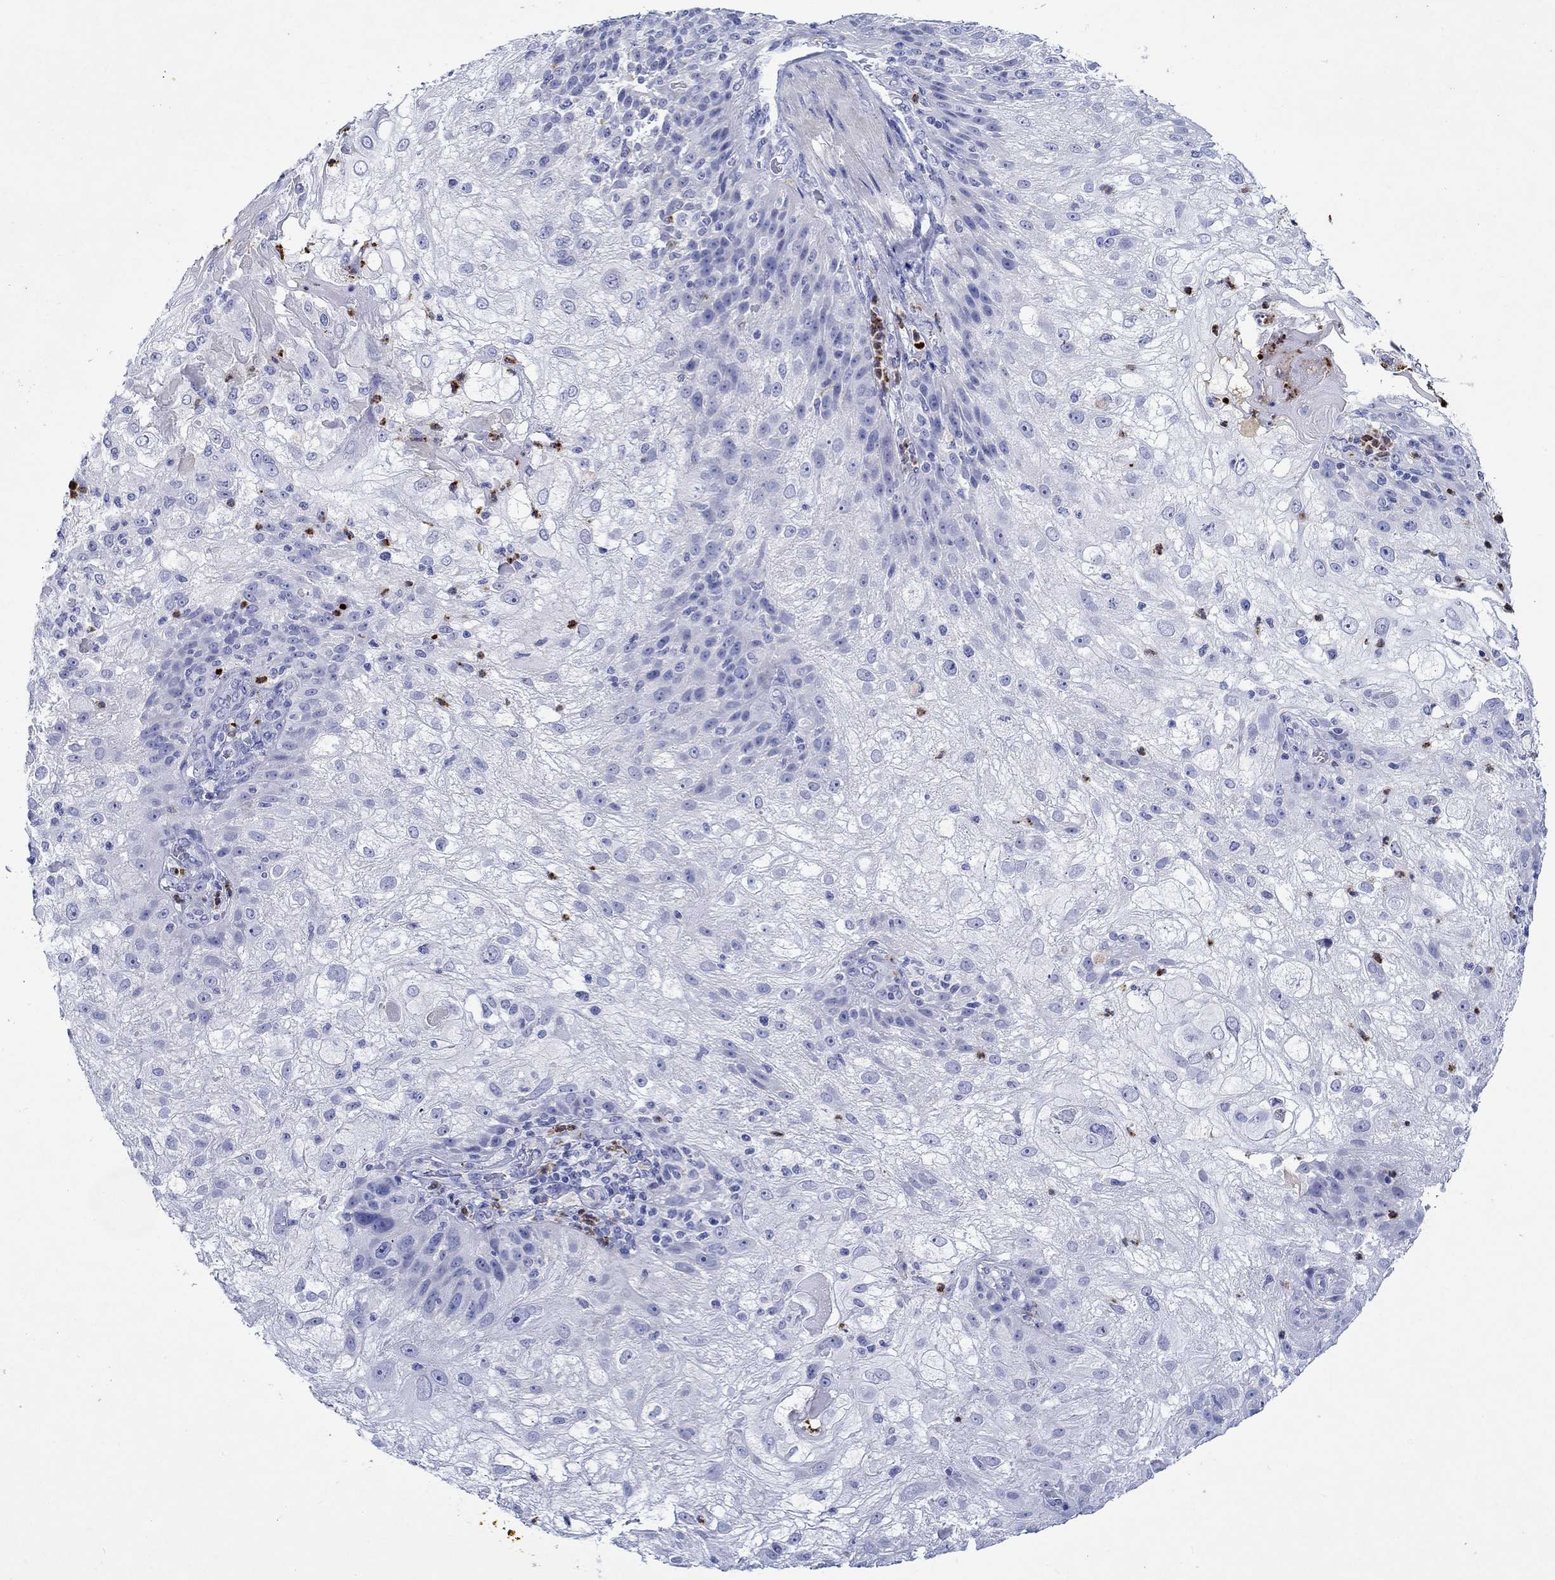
{"staining": {"intensity": "negative", "quantity": "none", "location": "none"}, "tissue": "skin cancer", "cell_type": "Tumor cells", "image_type": "cancer", "snomed": [{"axis": "morphology", "description": "Normal tissue, NOS"}, {"axis": "morphology", "description": "Squamous cell carcinoma, NOS"}, {"axis": "topography", "description": "Skin"}], "caption": "Tumor cells are negative for protein expression in human skin cancer (squamous cell carcinoma).", "gene": "EPX", "patient": {"sex": "female", "age": 83}}